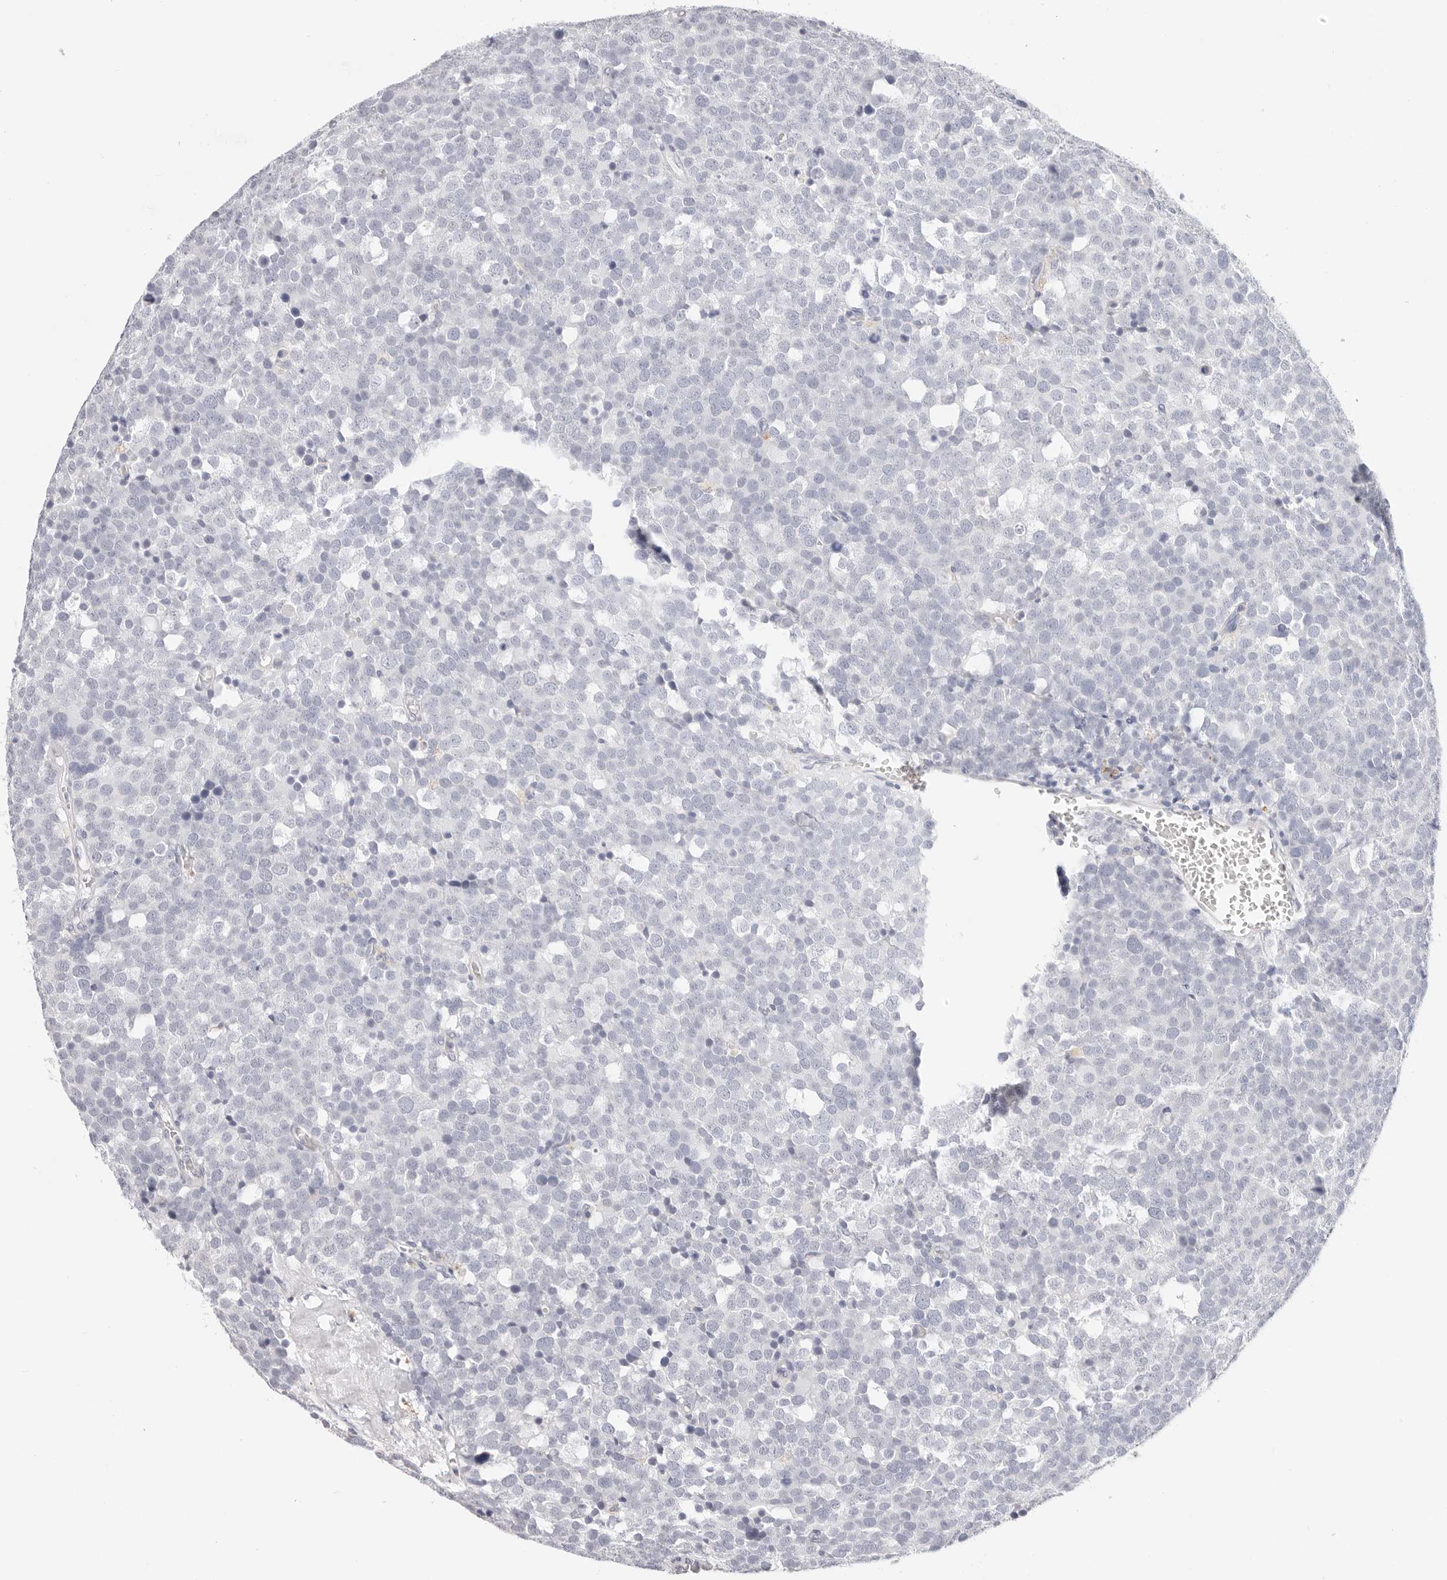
{"staining": {"intensity": "negative", "quantity": "none", "location": "none"}, "tissue": "testis cancer", "cell_type": "Tumor cells", "image_type": "cancer", "snomed": [{"axis": "morphology", "description": "Seminoma, NOS"}, {"axis": "topography", "description": "Testis"}], "caption": "Histopathology image shows no significant protein positivity in tumor cells of testis cancer.", "gene": "STKLD1", "patient": {"sex": "male", "age": 71}}